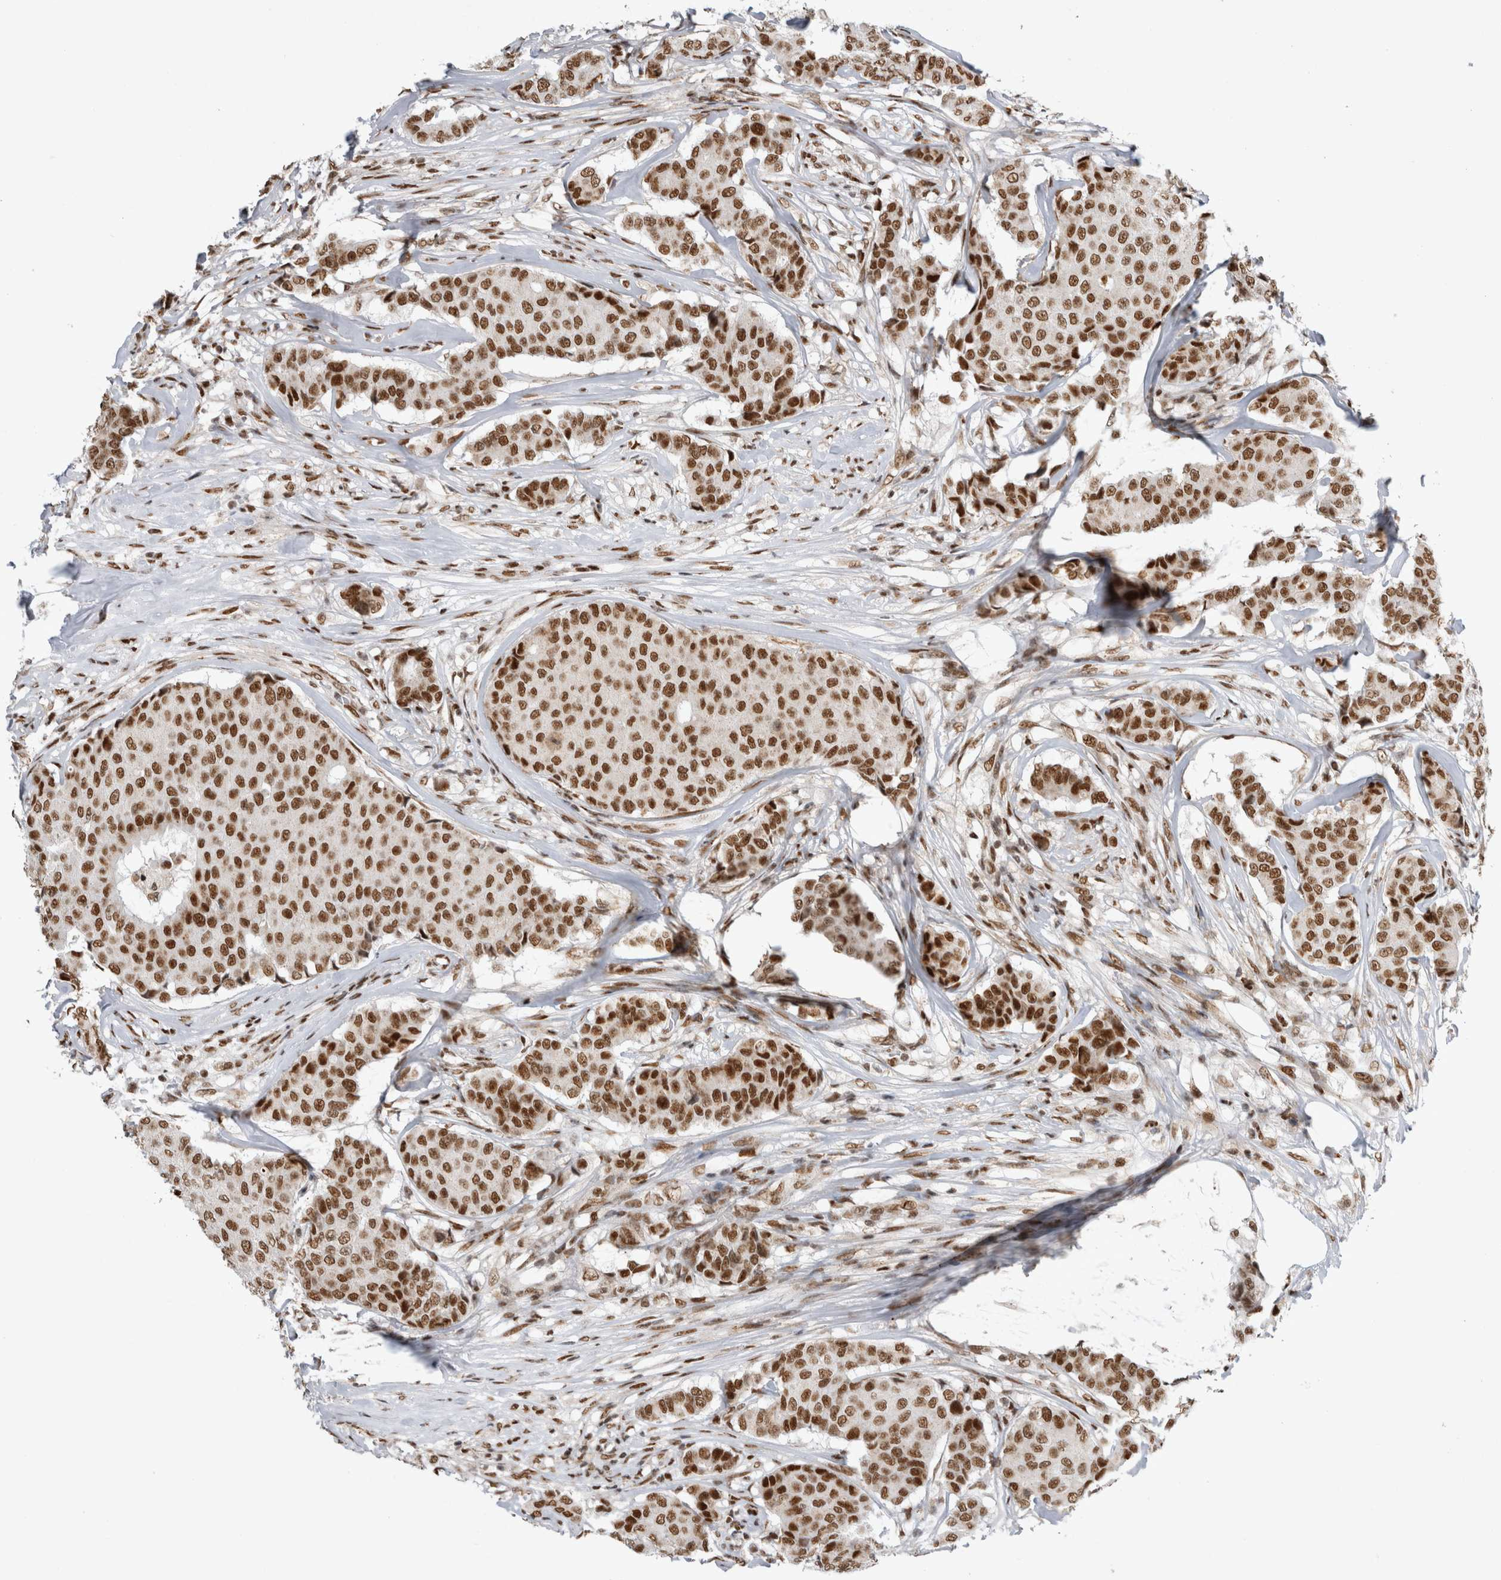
{"staining": {"intensity": "strong", "quantity": ">75%", "location": "nuclear"}, "tissue": "breast cancer", "cell_type": "Tumor cells", "image_type": "cancer", "snomed": [{"axis": "morphology", "description": "Duct carcinoma"}, {"axis": "topography", "description": "Breast"}], "caption": "Human breast invasive ductal carcinoma stained for a protein (brown) exhibits strong nuclear positive expression in approximately >75% of tumor cells.", "gene": "EYA2", "patient": {"sex": "female", "age": 75}}